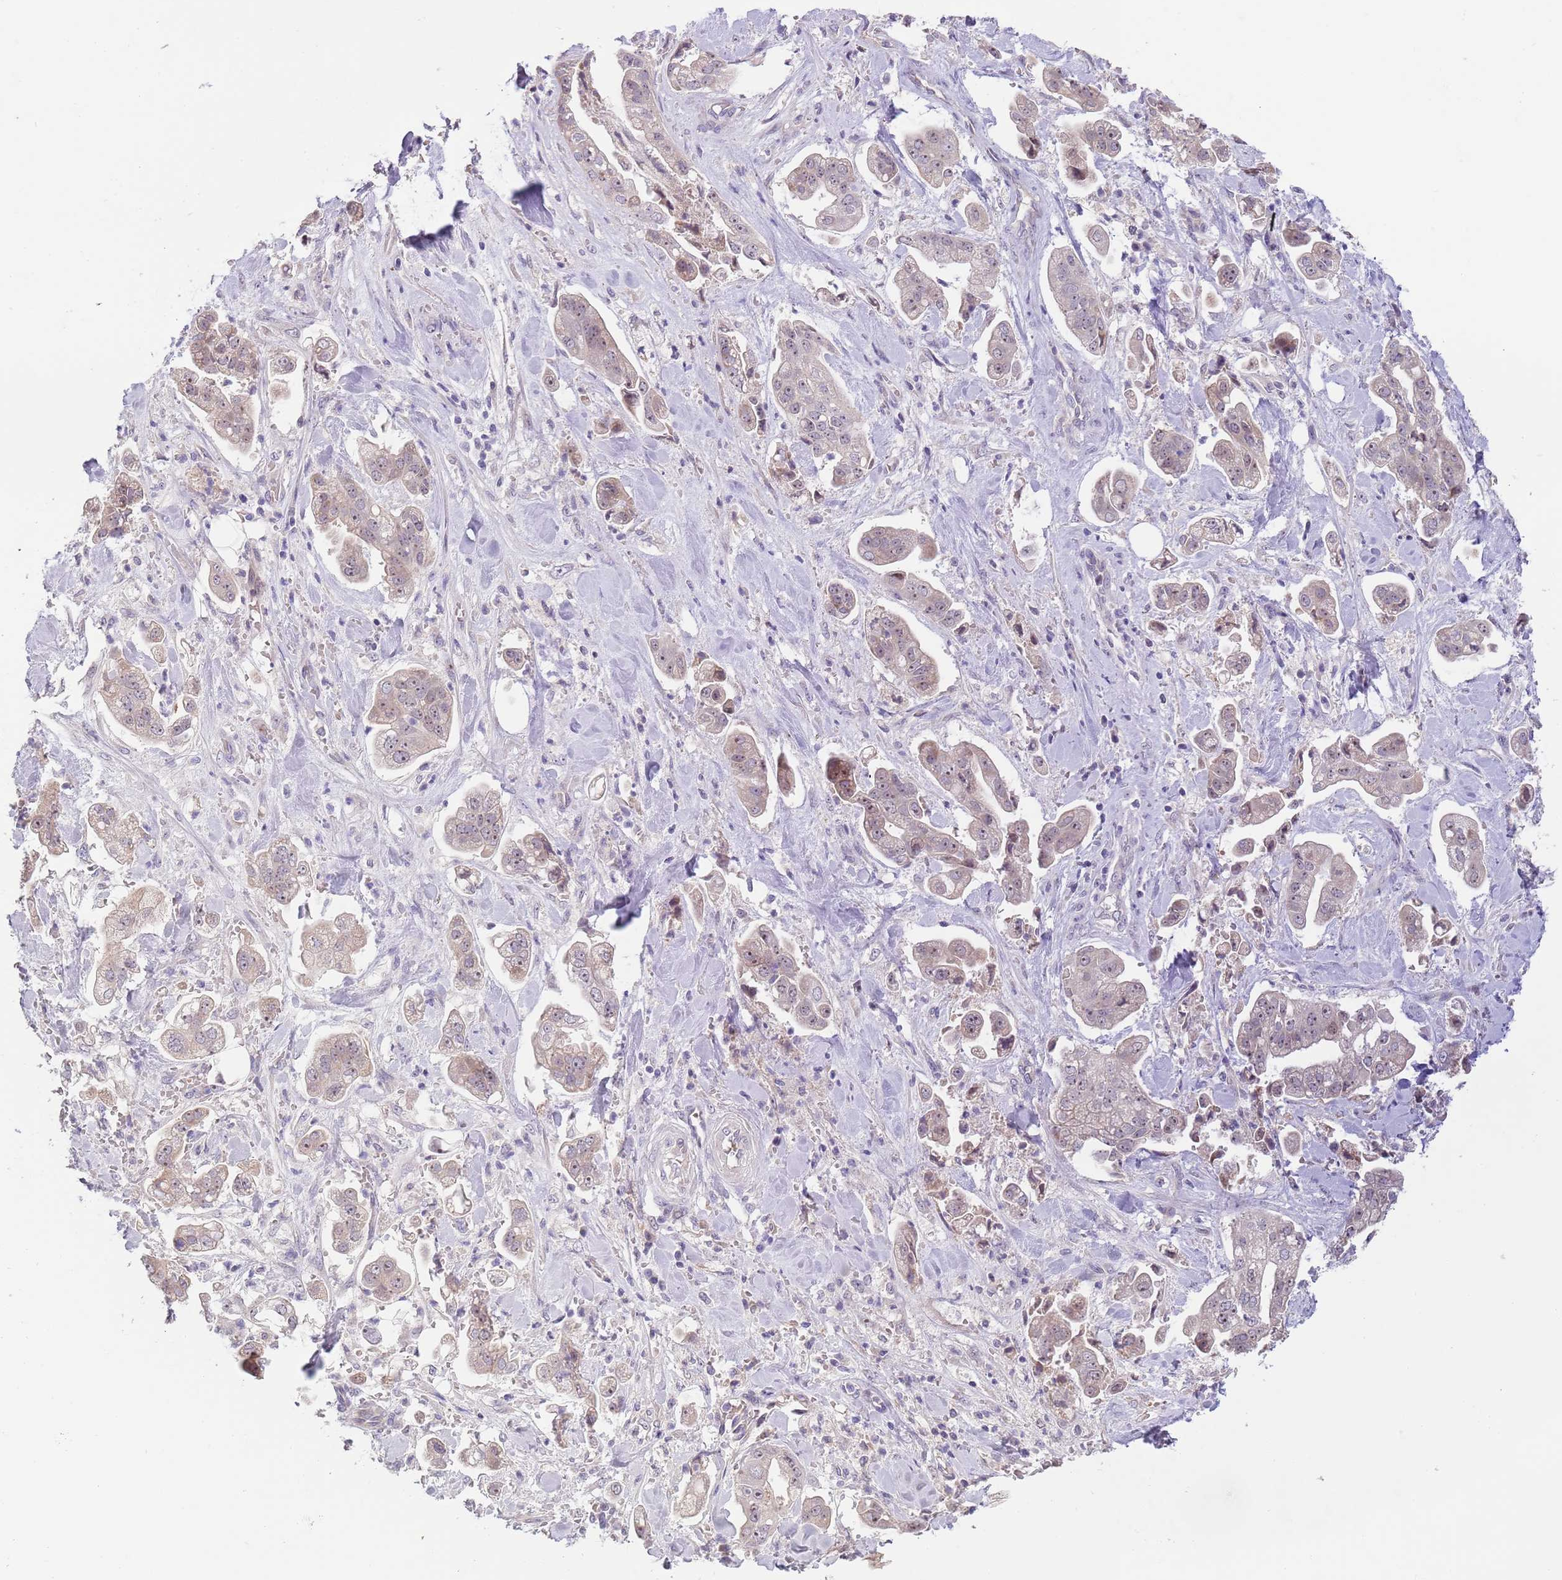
{"staining": {"intensity": "weak", "quantity": "25%-75%", "location": "cytoplasmic/membranous,nuclear"}, "tissue": "stomach cancer", "cell_type": "Tumor cells", "image_type": "cancer", "snomed": [{"axis": "morphology", "description": "Adenocarcinoma, NOS"}, {"axis": "topography", "description": "Stomach"}], "caption": "The histopathology image reveals a brown stain indicating the presence of a protein in the cytoplasmic/membranous and nuclear of tumor cells in stomach adenocarcinoma.", "gene": "AP1S2", "patient": {"sex": "male", "age": 62}}